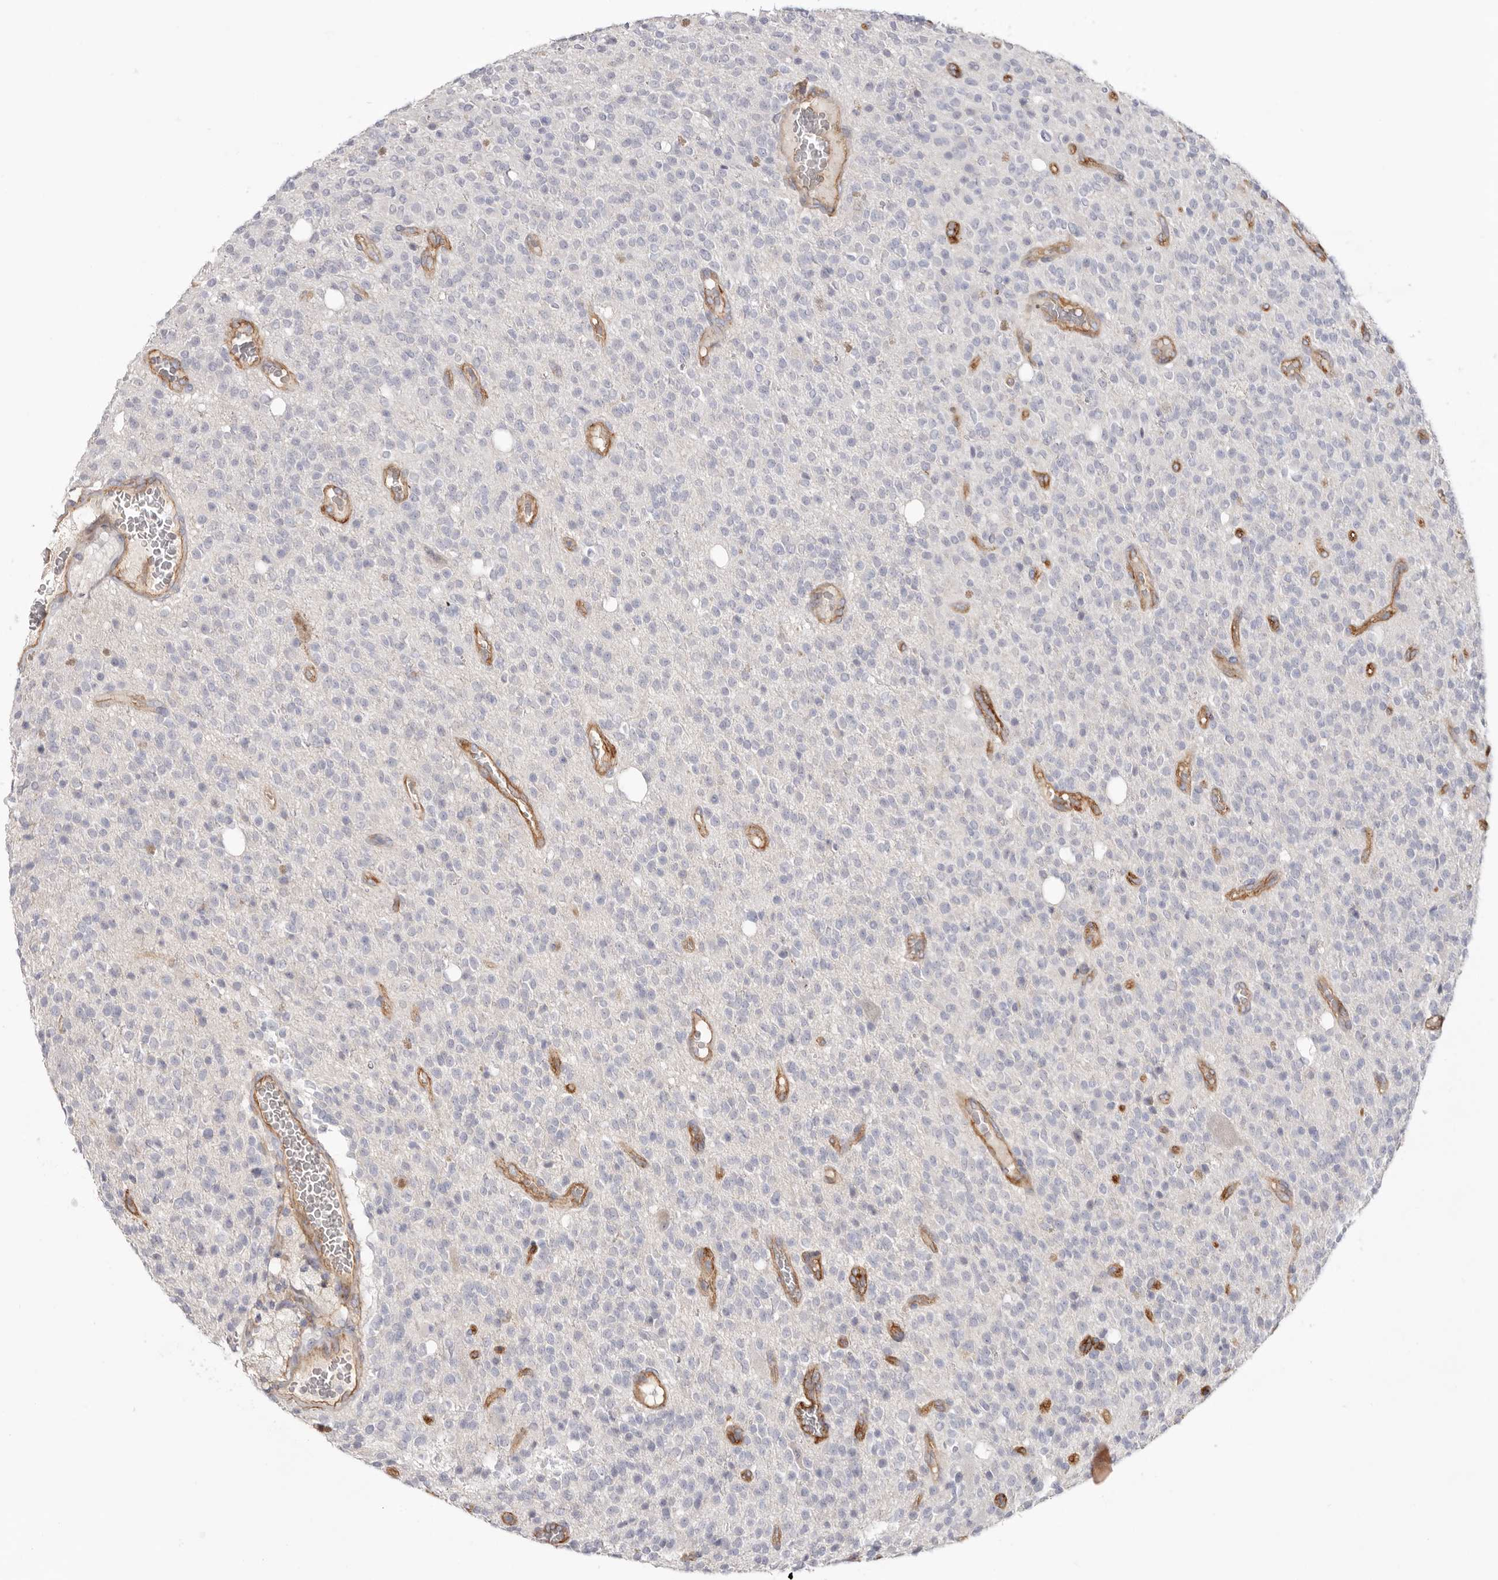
{"staining": {"intensity": "negative", "quantity": "none", "location": "none"}, "tissue": "glioma", "cell_type": "Tumor cells", "image_type": "cancer", "snomed": [{"axis": "morphology", "description": "Glioma, malignant, High grade"}, {"axis": "topography", "description": "Brain"}], "caption": "Tumor cells are negative for protein expression in human malignant glioma (high-grade). Nuclei are stained in blue.", "gene": "LRRC66", "patient": {"sex": "male", "age": 34}}